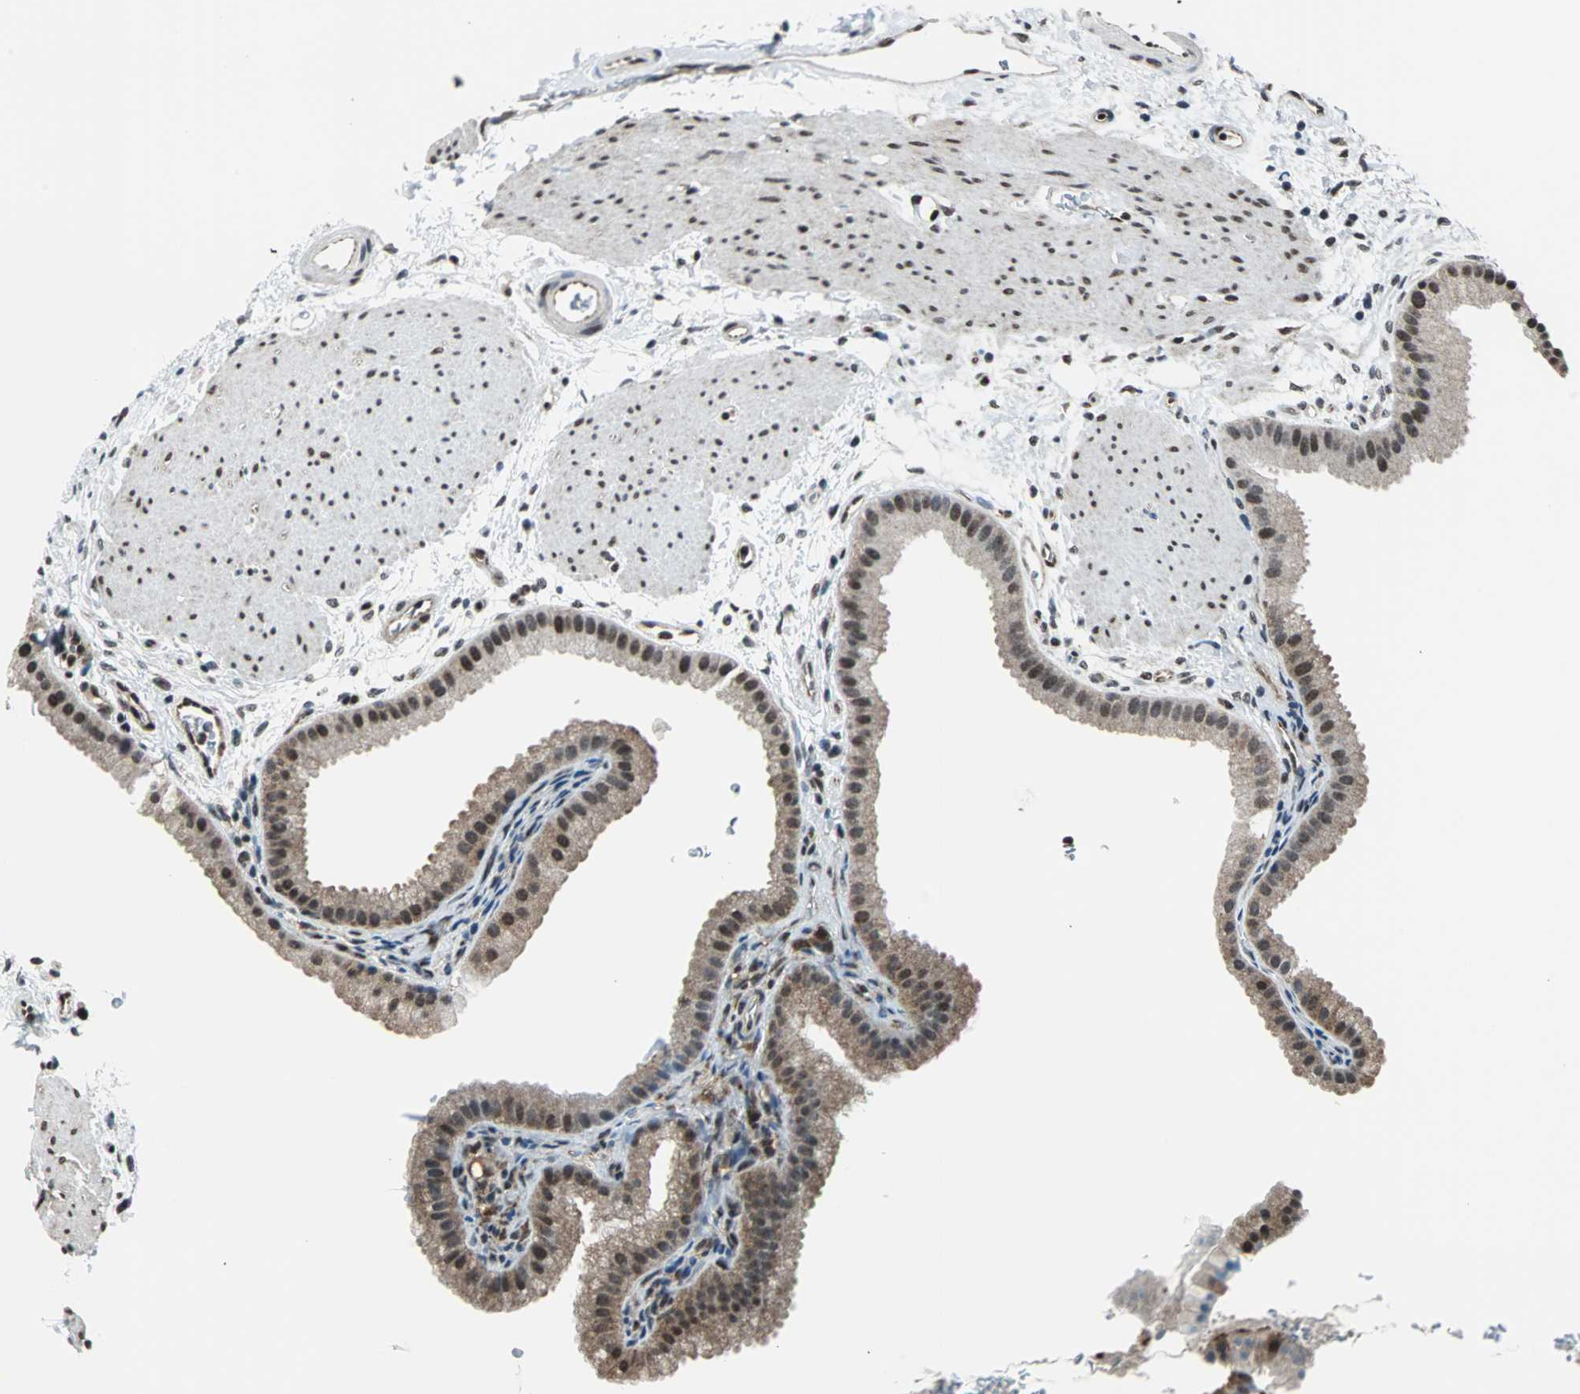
{"staining": {"intensity": "strong", "quantity": ">75%", "location": "cytoplasmic/membranous,nuclear"}, "tissue": "gallbladder", "cell_type": "Glandular cells", "image_type": "normal", "snomed": [{"axis": "morphology", "description": "Normal tissue, NOS"}, {"axis": "topography", "description": "Gallbladder"}], "caption": "Strong cytoplasmic/membranous,nuclear protein positivity is present in approximately >75% of glandular cells in gallbladder. Immunohistochemistry (ihc) stains the protein of interest in brown and the nuclei are stained blue.", "gene": "VCP", "patient": {"sex": "female", "age": 64}}